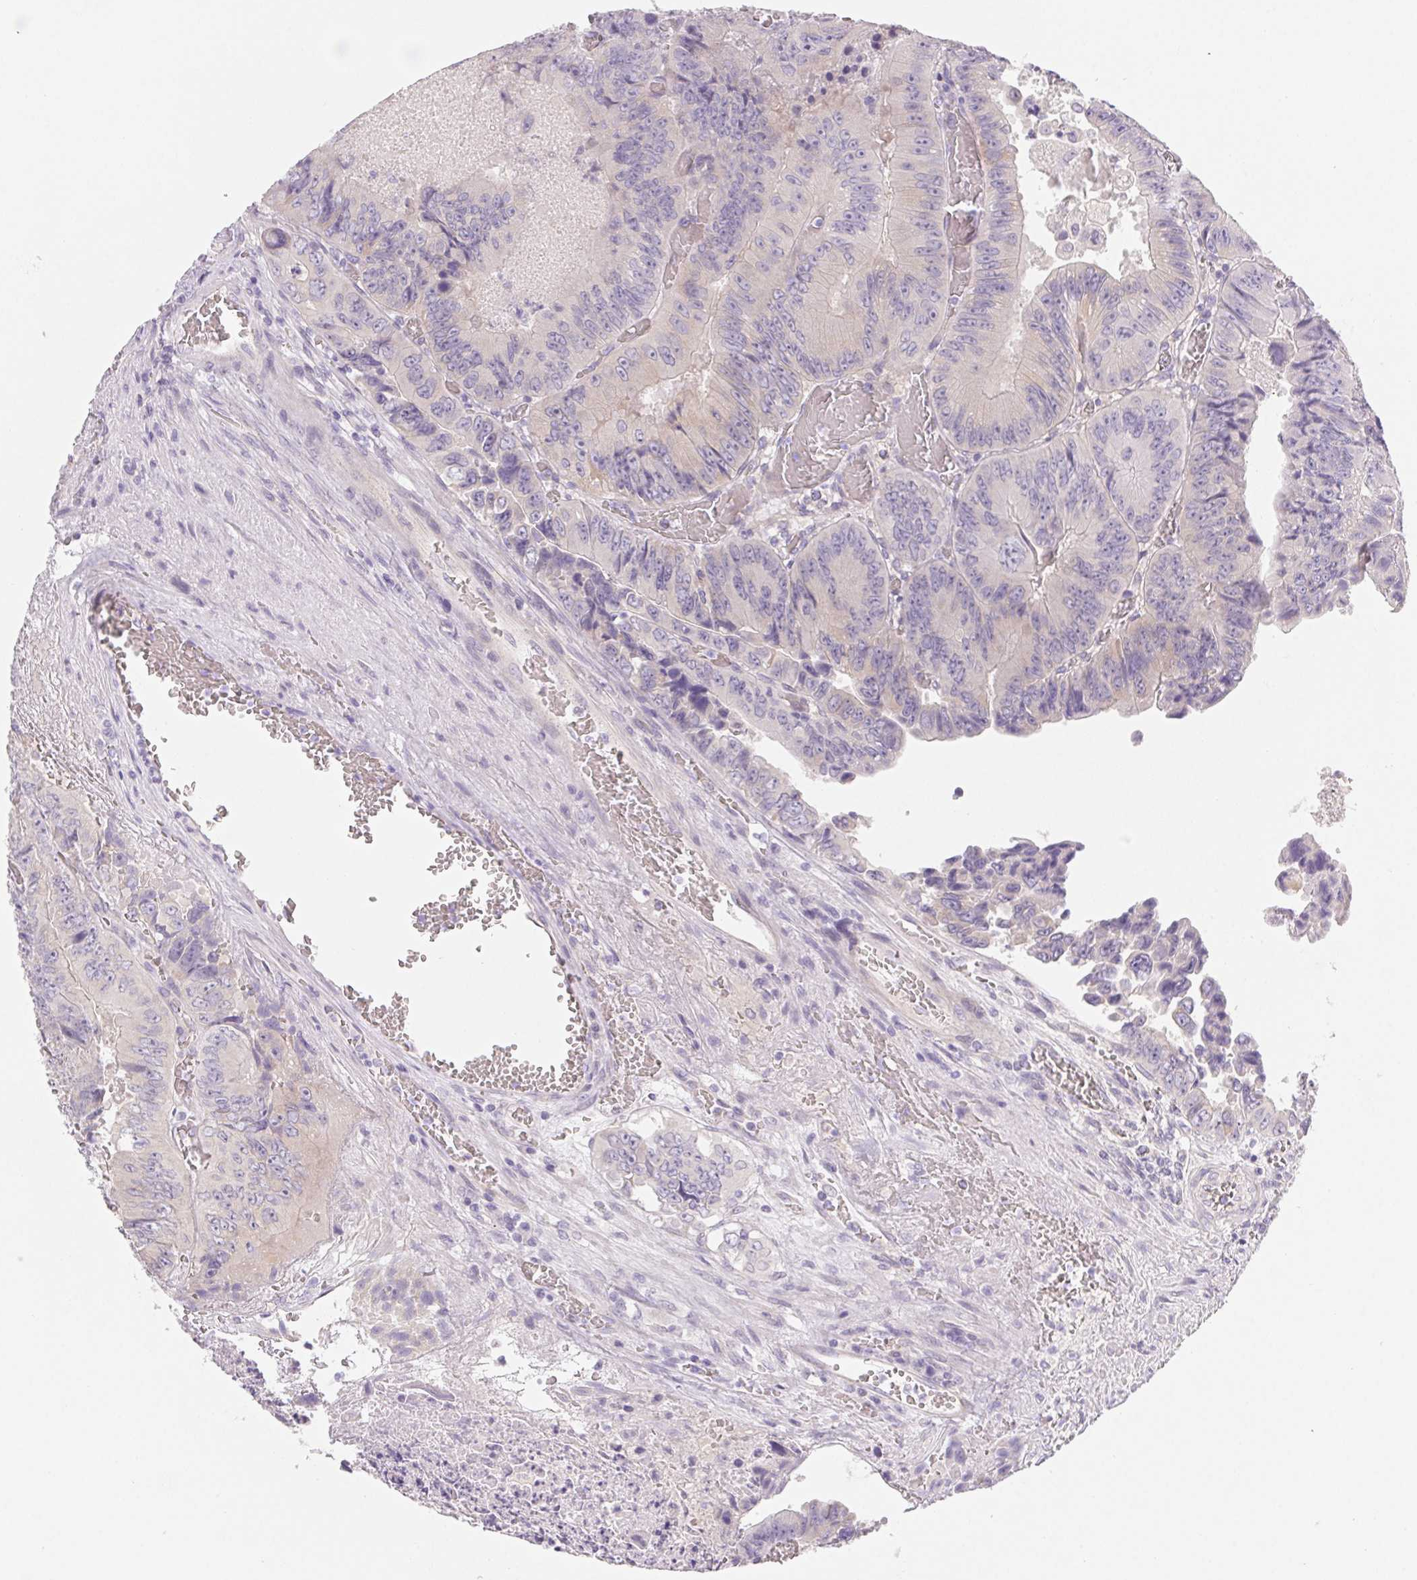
{"staining": {"intensity": "negative", "quantity": "none", "location": "none"}, "tissue": "colorectal cancer", "cell_type": "Tumor cells", "image_type": "cancer", "snomed": [{"axis": "morphology", "description": "Adenocarcinoma, NOS"}, {"axis": "topography", "description": "Colon"}], "caption": "This is an IHC micrograph of colorectal cancer. There is no staining in tumor cells.", "gene": "CTNND2", "patient": {"sex": "female", "age": 84}}